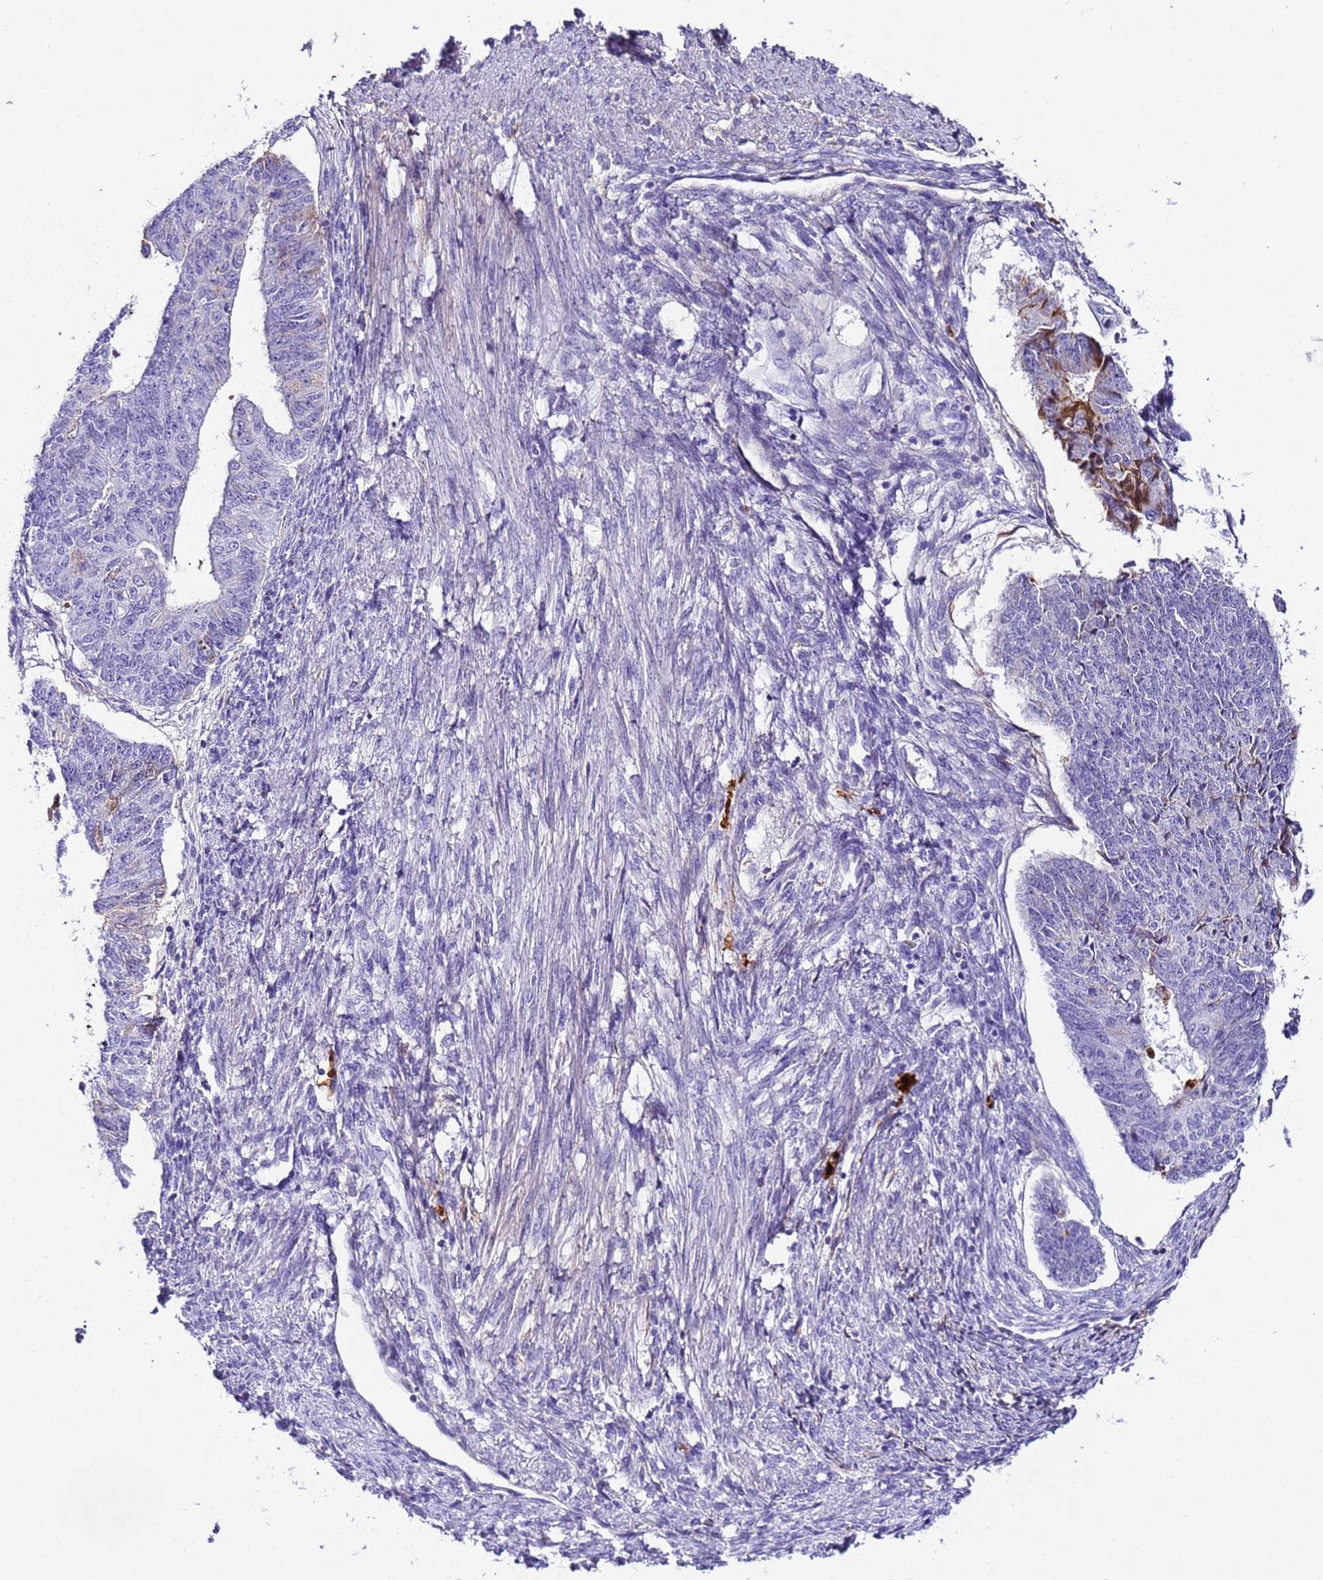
{"staining": {"intensity": "negative", "quantity": "none", "location": "none"}, "tissue": "endometrial cancer", "cell_type": "Tumor cells", "image_type": "cancer", "snomed": [{"axis": "morphology", "description": "Adenocarcinoma, NOS"}, {"axis": "topography", "description": "Endometrium"}], "caption": "The immunohistochemistry (IHC) micrograph has no significant expression in tumor cells of endometrial adenocarcinoma tissue.", "gene": "CFHR2", "patient": {"sex": "female", "age": 32}}